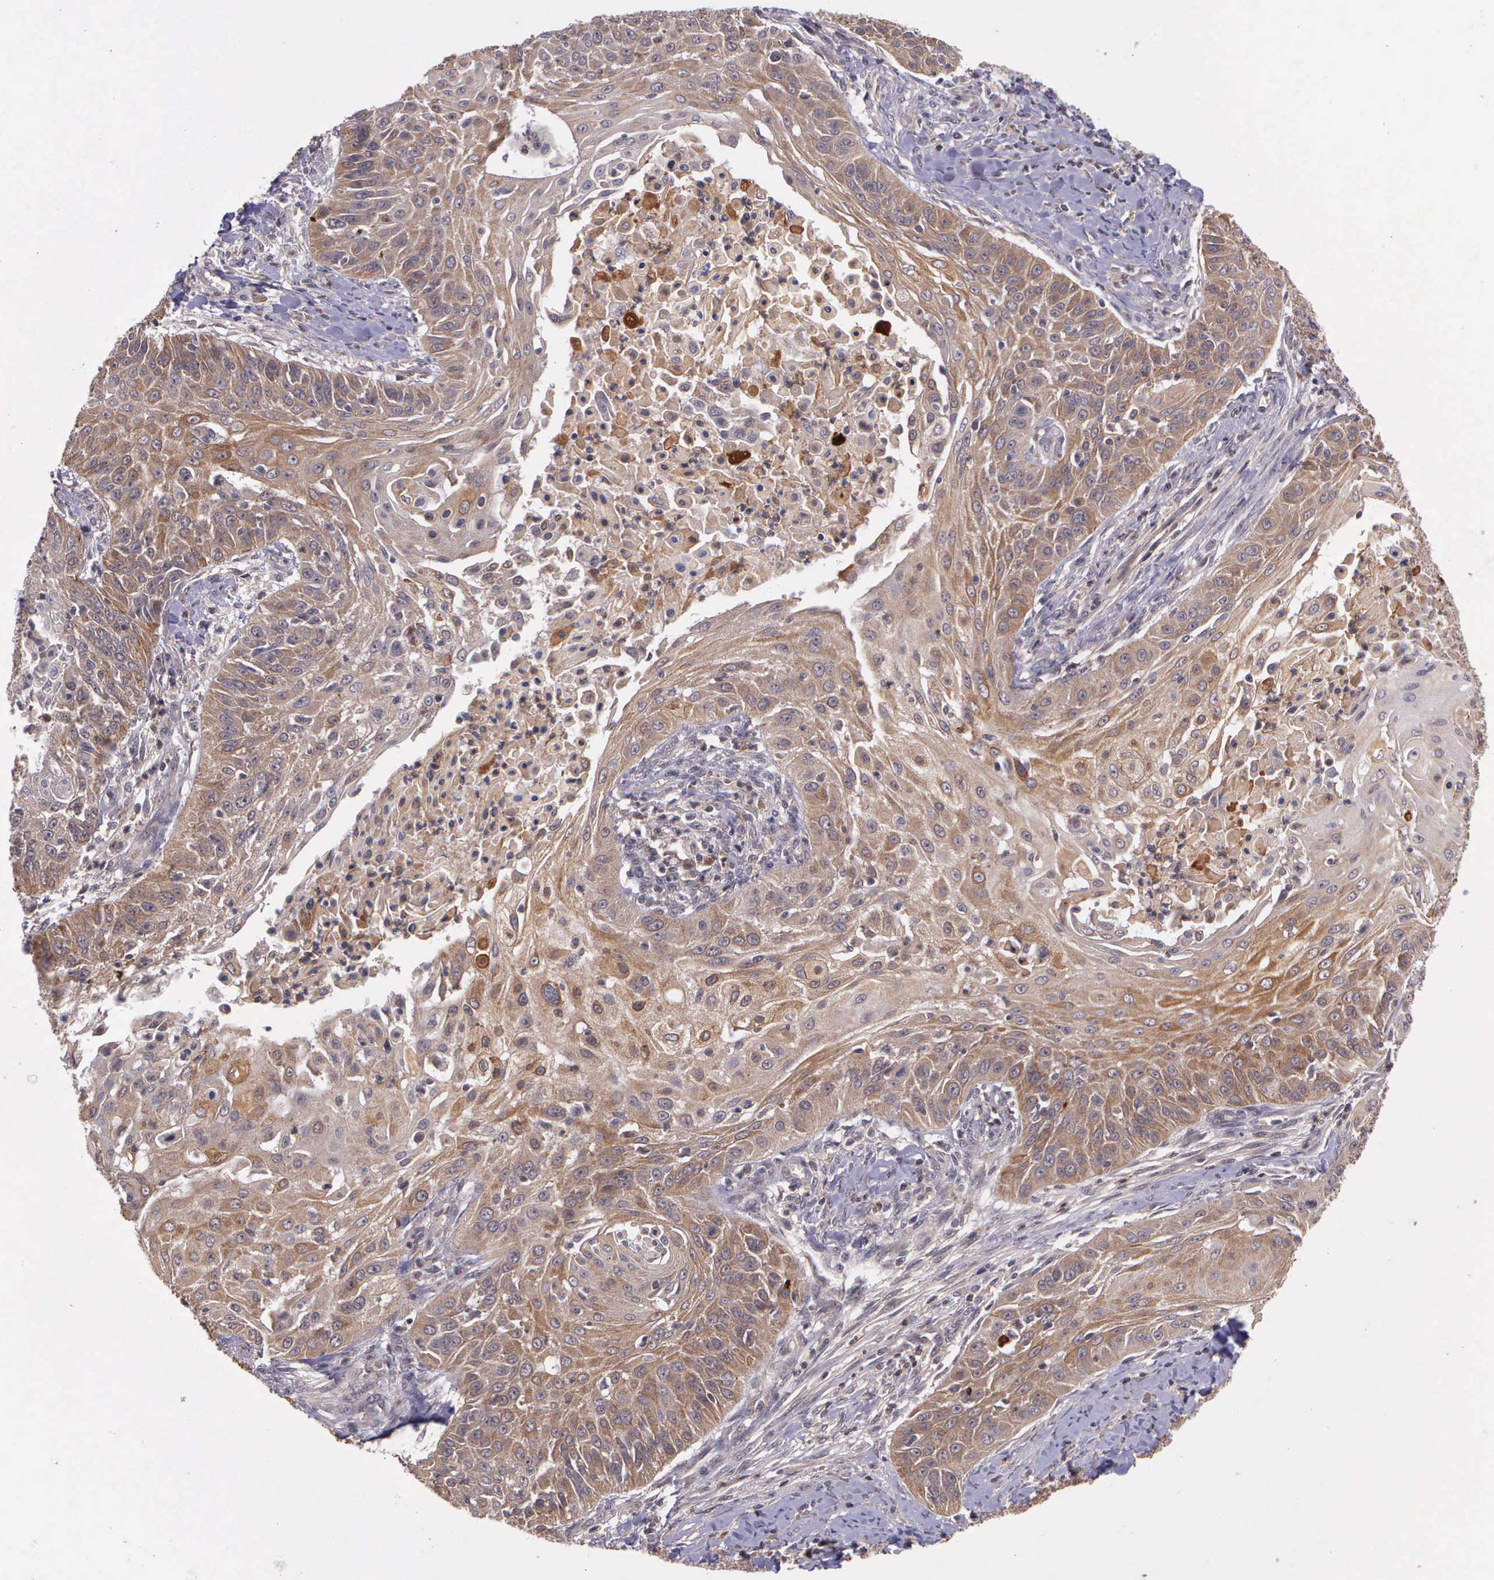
{"staining": {"intensity": "strong", "quantity": ">75%", "location": "cytoplasmic/membranous"}, "tissue": "cervical cancer", "cell_type": "Tumor cells", "image_type": "cancer", "snomed": [{"axis": "morphology", "description": "Squamous cell carcinoma, NOS"}, {"axis": "topography", "description": "Cervix"}], "caption": "DAB (3,3'-diaminobenzidine) immunohistochemical staining of human cervical cancer (squamous cell carcinoma) exhibits strong cytoplasmic/membranous protein staining in approximately >75% of tumor cells. (DAB (3,3'-diaminobenzidine) = brown stain, brightfield microscopy at high magnification).", "gene": "PRICKLE3", "patient": {"sex": "female", "age": 64}}